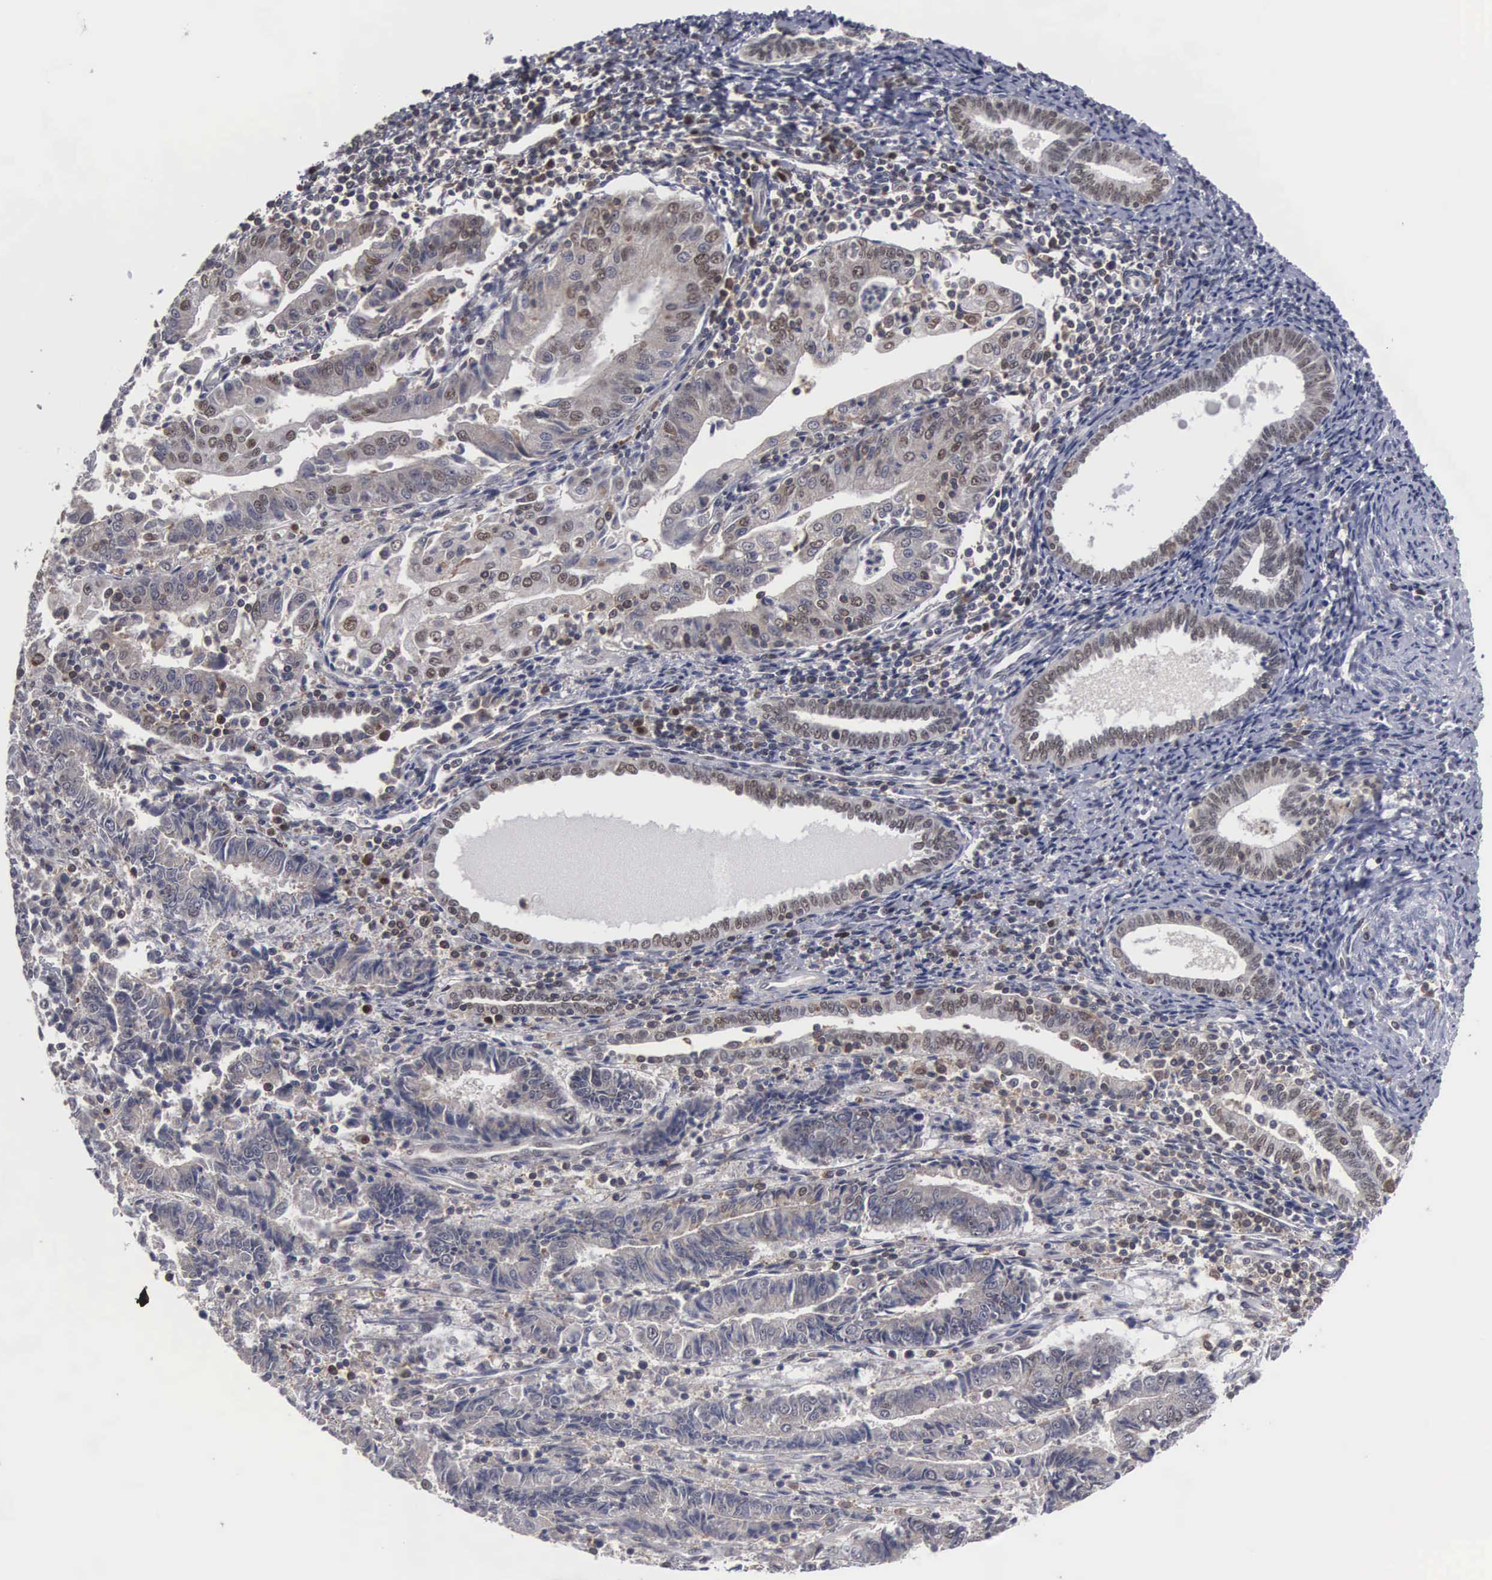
{"staining": {"intensity": "moderate", "quantity": "<25%", "location": "cytoplasmic/membranous,nuclear"}, "tissue": "endometrial cancer", "cell_type": "Tumor cells", "image_type": "cancer", "snomed": [{"axis": "morphology", "description": "Adenocarcinoma, NOS"}, {"axis": "topography", "description": "Endometrium"}], "caption": "DAB immunohistochemical staining of adenocarcinoma (endometrial) exhibits moderate cytoplasmic/membranous and nuclear protein staining in about <25% of tumor cells.", "gene": "TRMT5", "patient": {"sex": "female", "age": 75}}